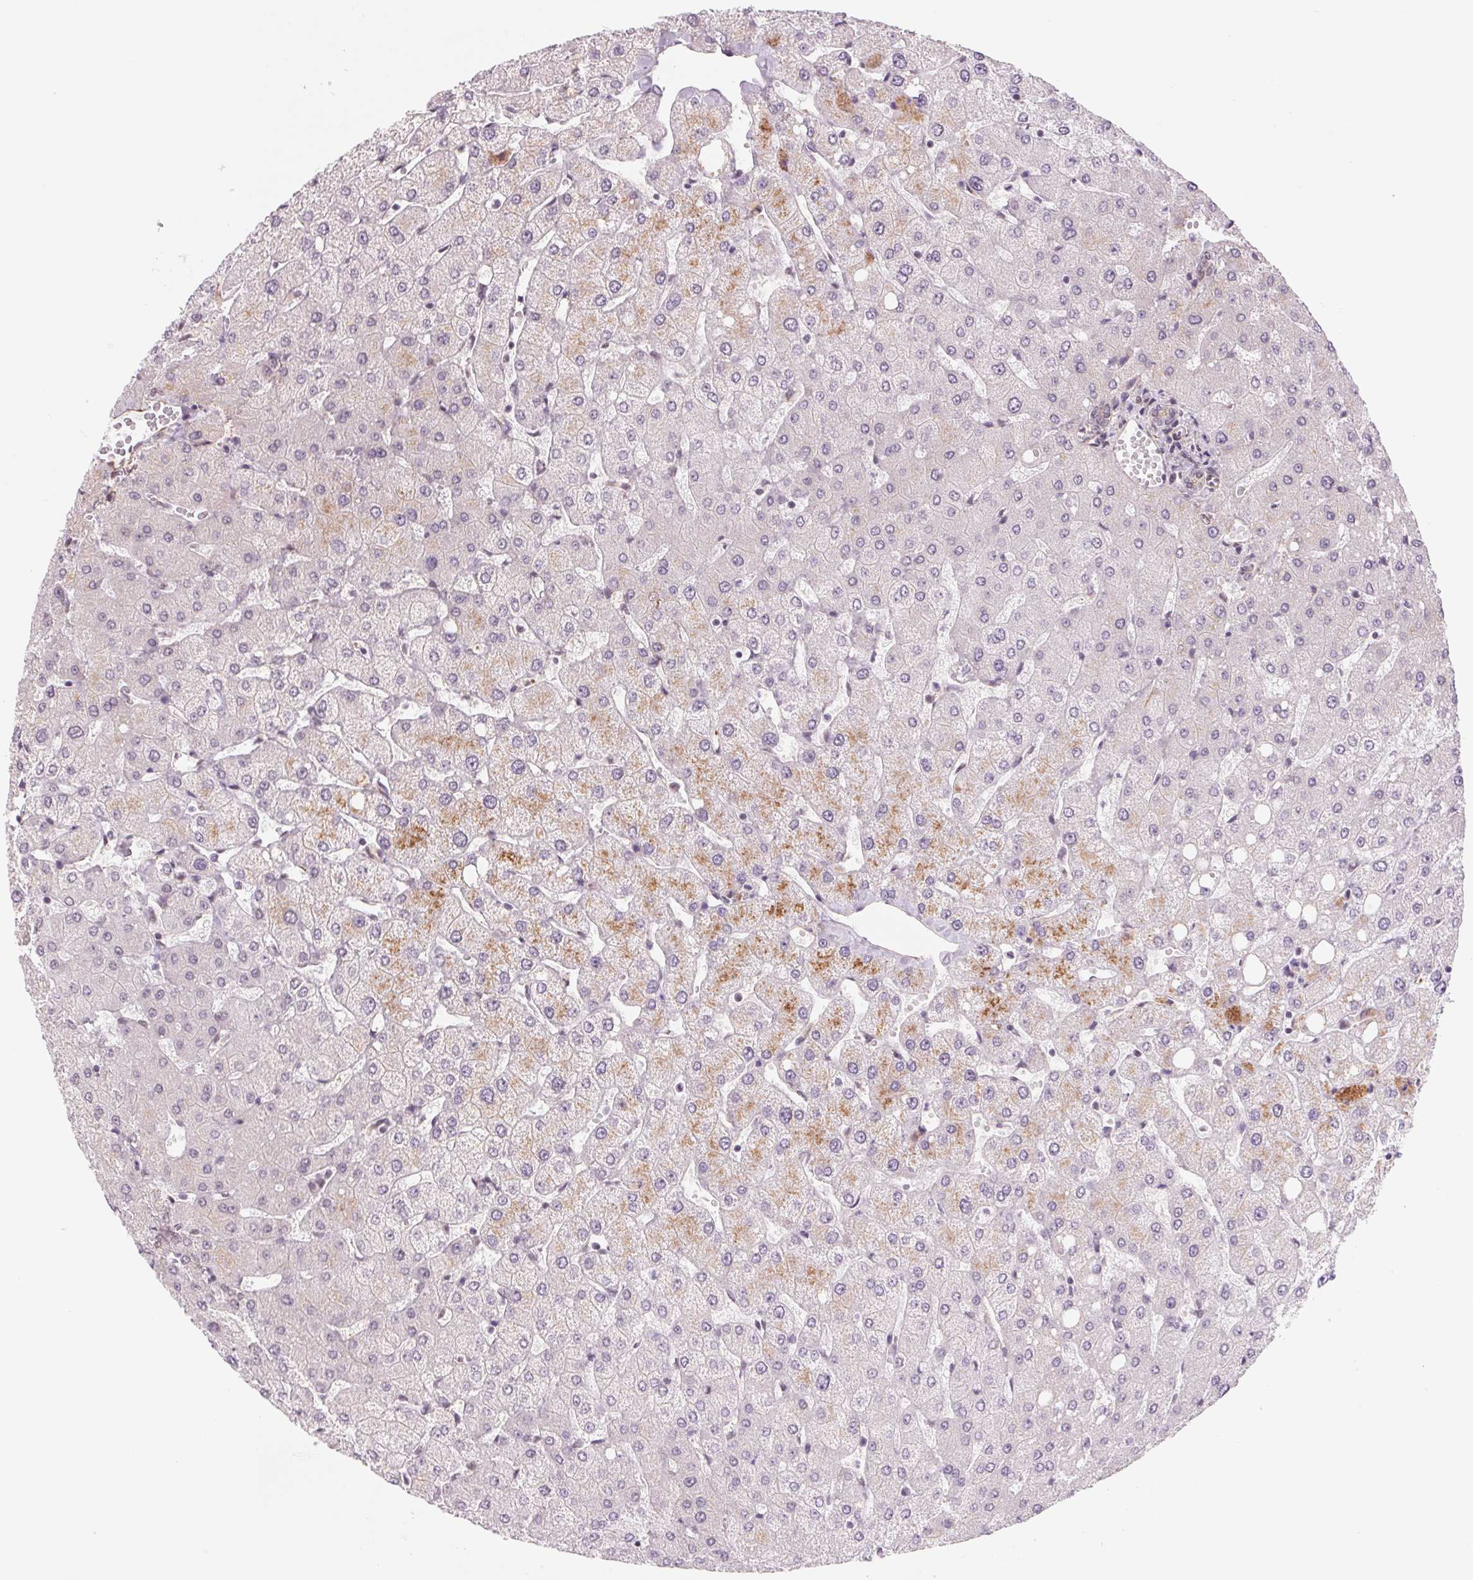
{"staining": {"intensity": "negative", "quantity": "none", "location": "none"}, "tissue": "liver", "cell_type": "Cholangiocytes", "image_type": "normal", "snomed": [{"axis": "morphology", "description": "Normal tissue, NOS"}, {"axis": "topography", "description": "Liver"}], "caption": "Immunohistochemistry image of unremarkable liver: liver stained with DAB demonstrates no significant protein staining in cholangiocytes. The staining is performed using DAB brown chromogen with nuclei counter-stained in using hematoxylin.", "gene": "BCAT1", "patient": {"sex": "female", "age": 54}}